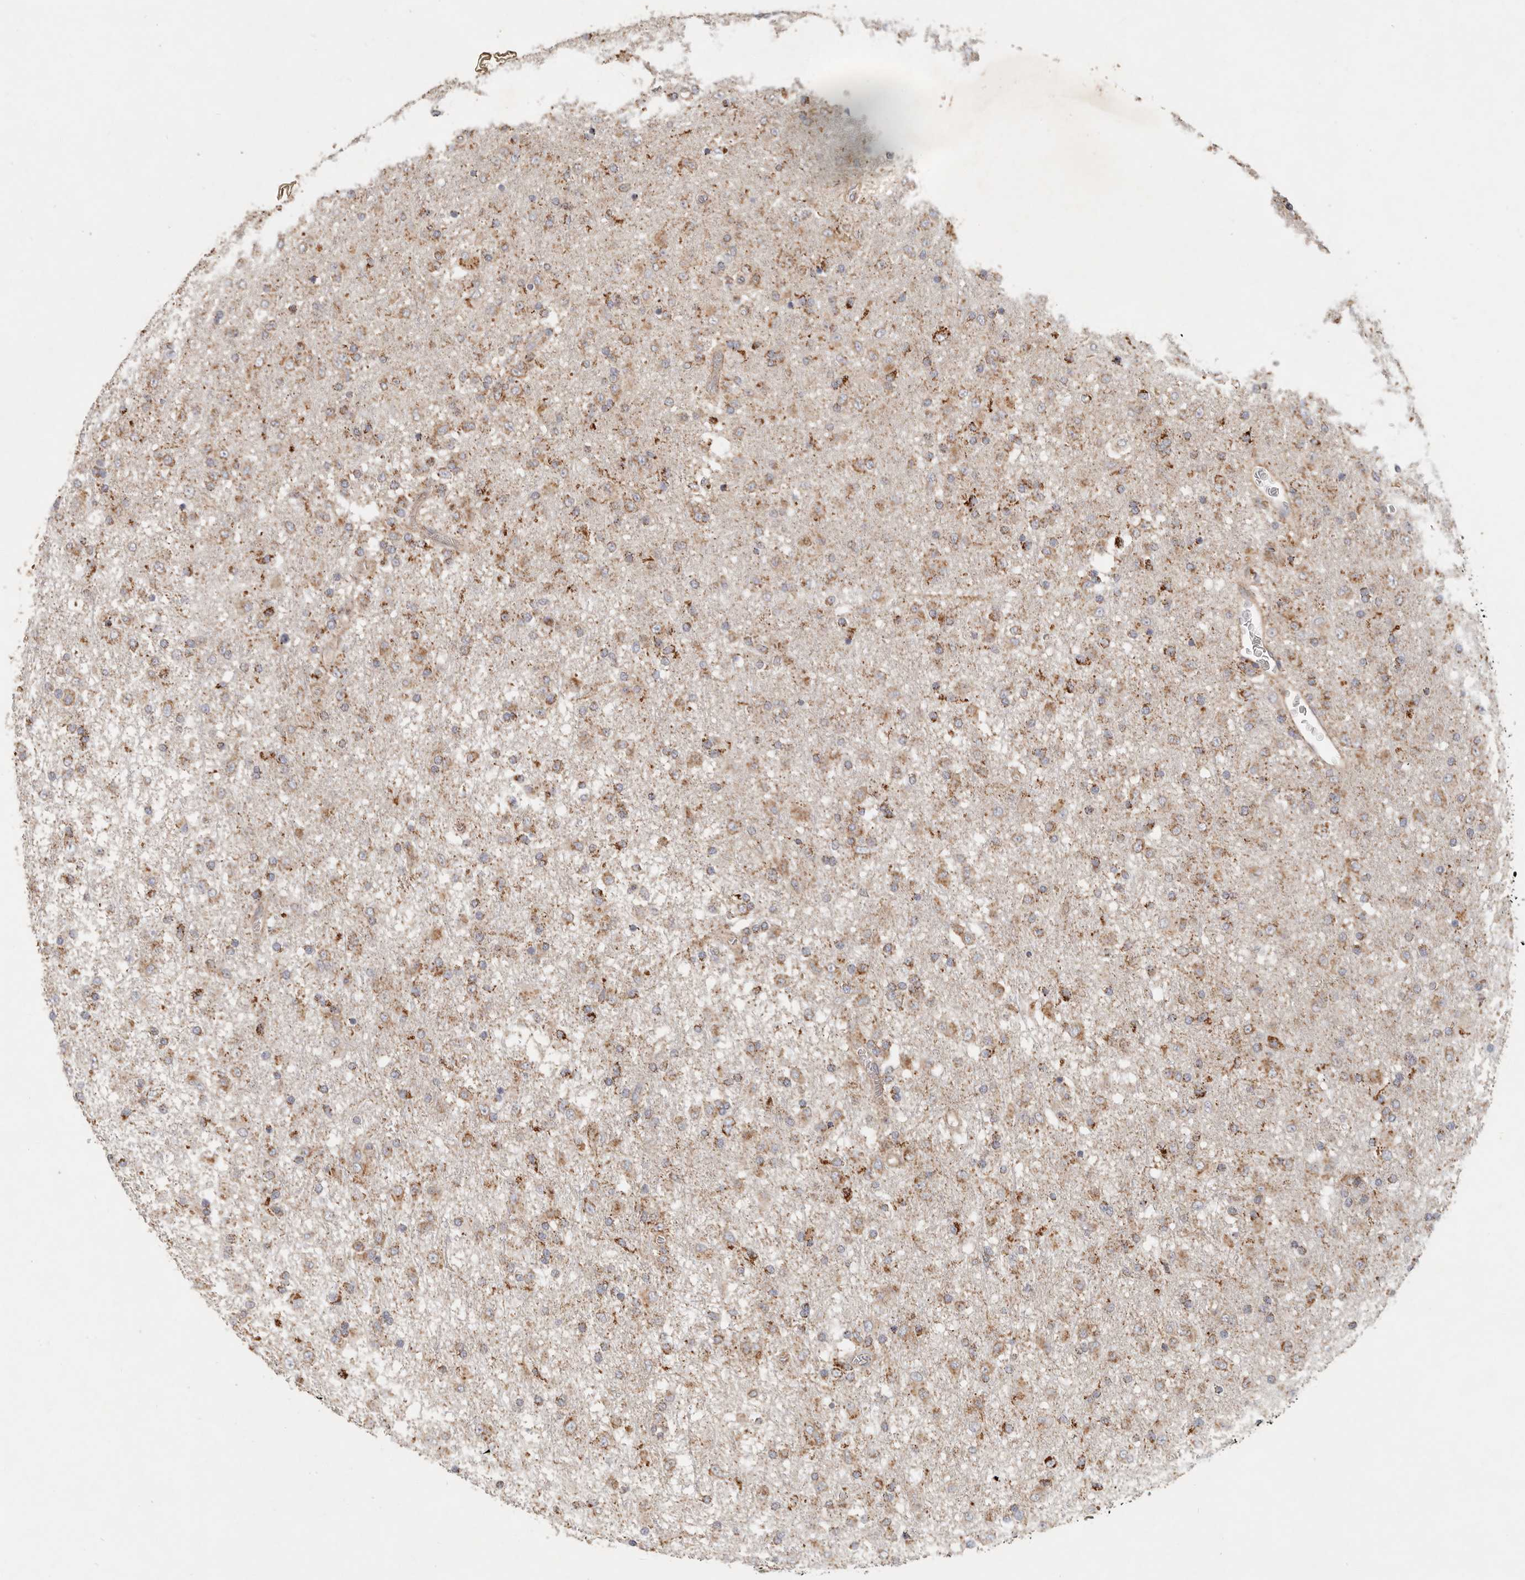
{"staining": {"intensity": "moderate", "quantity": ">75%", "location": "cytoplasmic/membranous"}, "tissue": "glioma", "cell_type": "Tumor cells", "image_type": "cancer", "snomed": [{"axis": "morphology", "description": "Glioma, malignant, Low grade"}, {"axis": "topography", "description": "Brain"}], "caption": "Immunohistochemistry photomicrograph of neoplastic tissue: human malignant glioma (low-grade) stained using immunohistochemistry (IHC) displays medium levels of moderate protein expression localized specifically in the cytoplasmic/membranous of tumor cells, appearing as a cytoplasmic/membranous brown color.", "gene": "ARHGEF10L", "patient": {"sex": "male", "age": 65}}